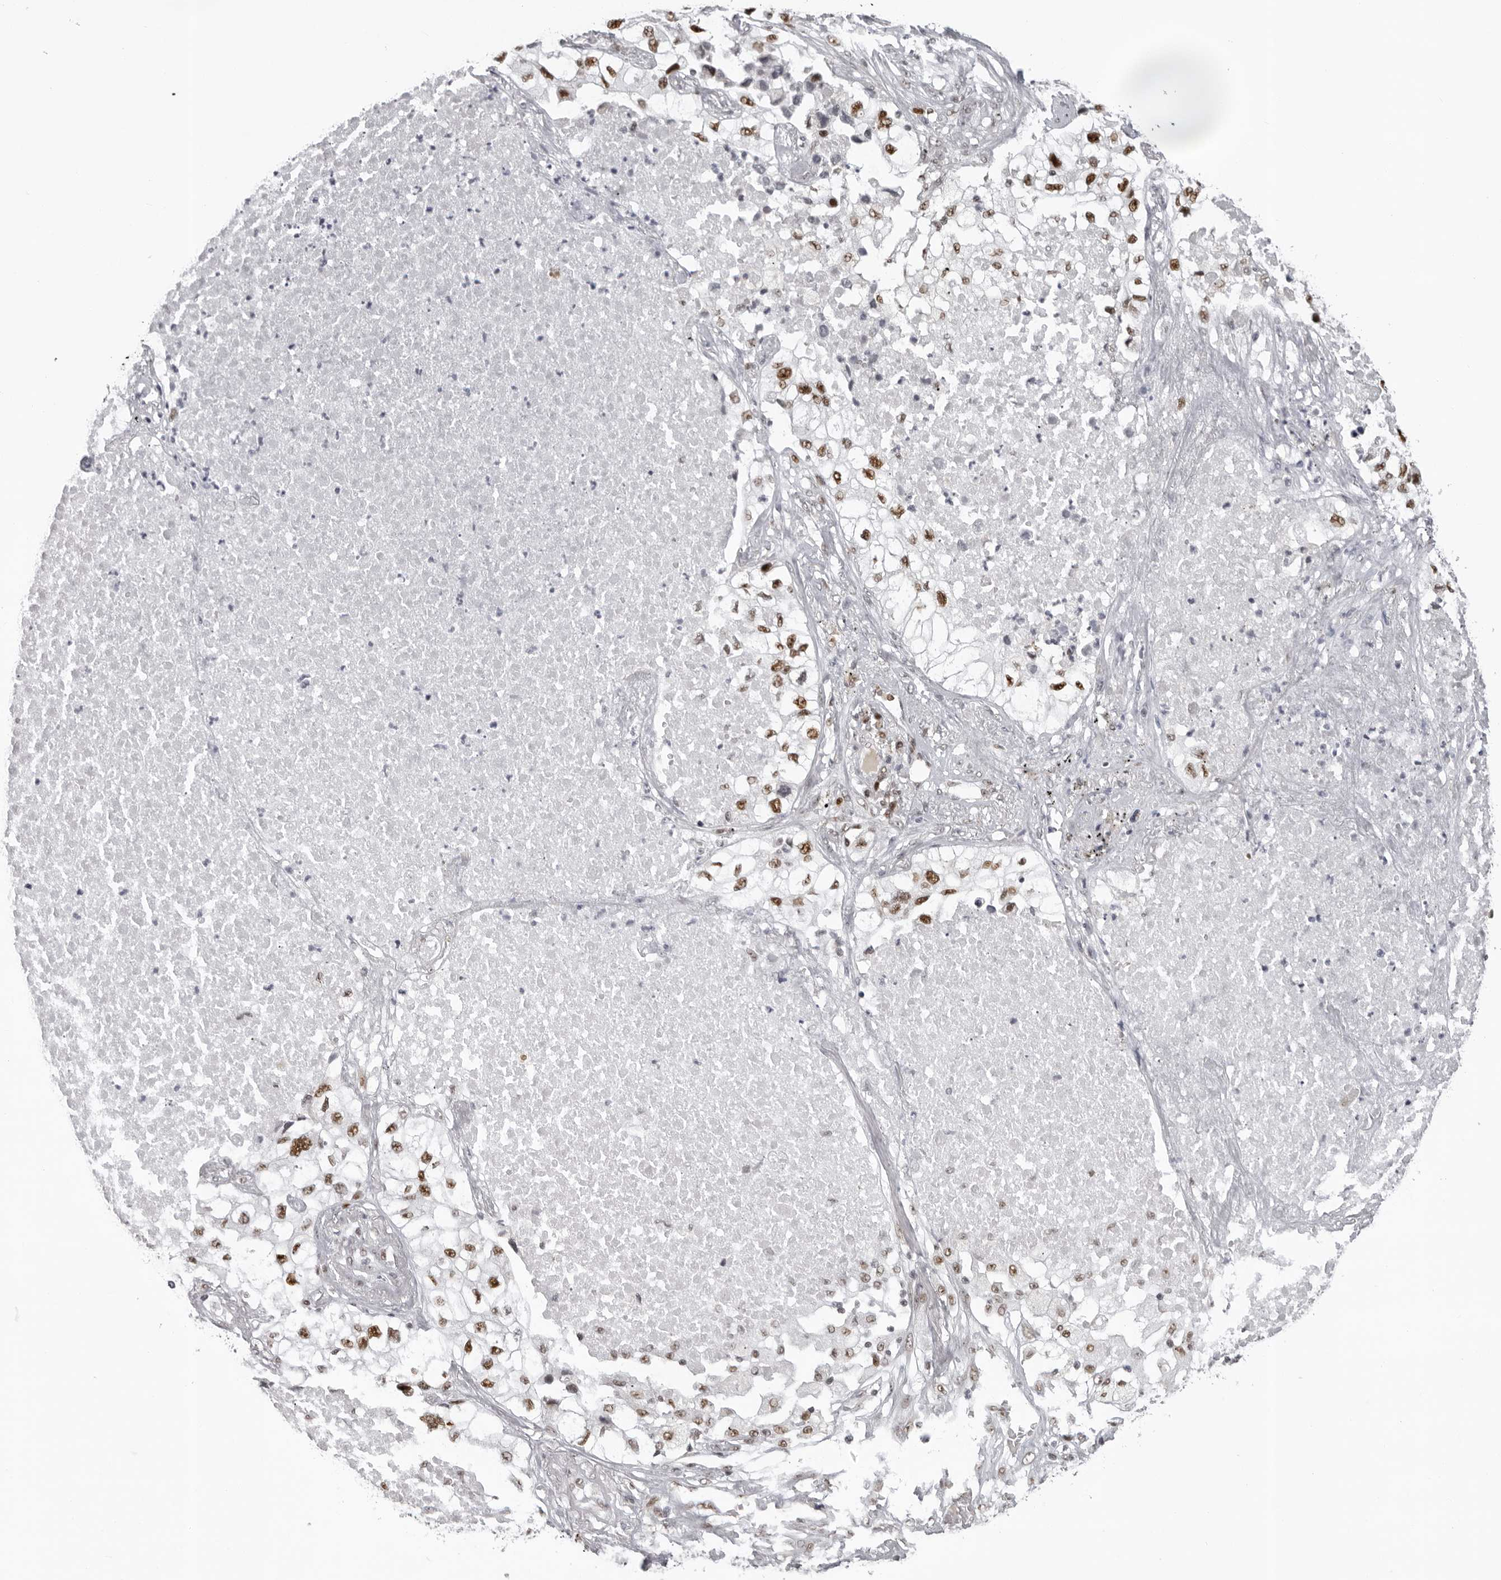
{"staining": {"intensity": "moderate", "quantity": "25%-75%", "location": "nuclear"}, "tissue": "lung cancer", "cell_type": "Tumor cells", "image_type": "cancer", "snomed": [{"axis": "morphology", "description": "Adenocarcinoma, NOS"}, {"axis": "topography", "description": "Lung"}], "caption": "Protein staining of lung adenocarcinoma tissue demonstrates moderate nuclear staining in approximately 25%-75% of tumor cells.", "gene": "HEXIM2", "patient": {"sex": "male", "age": 63}}